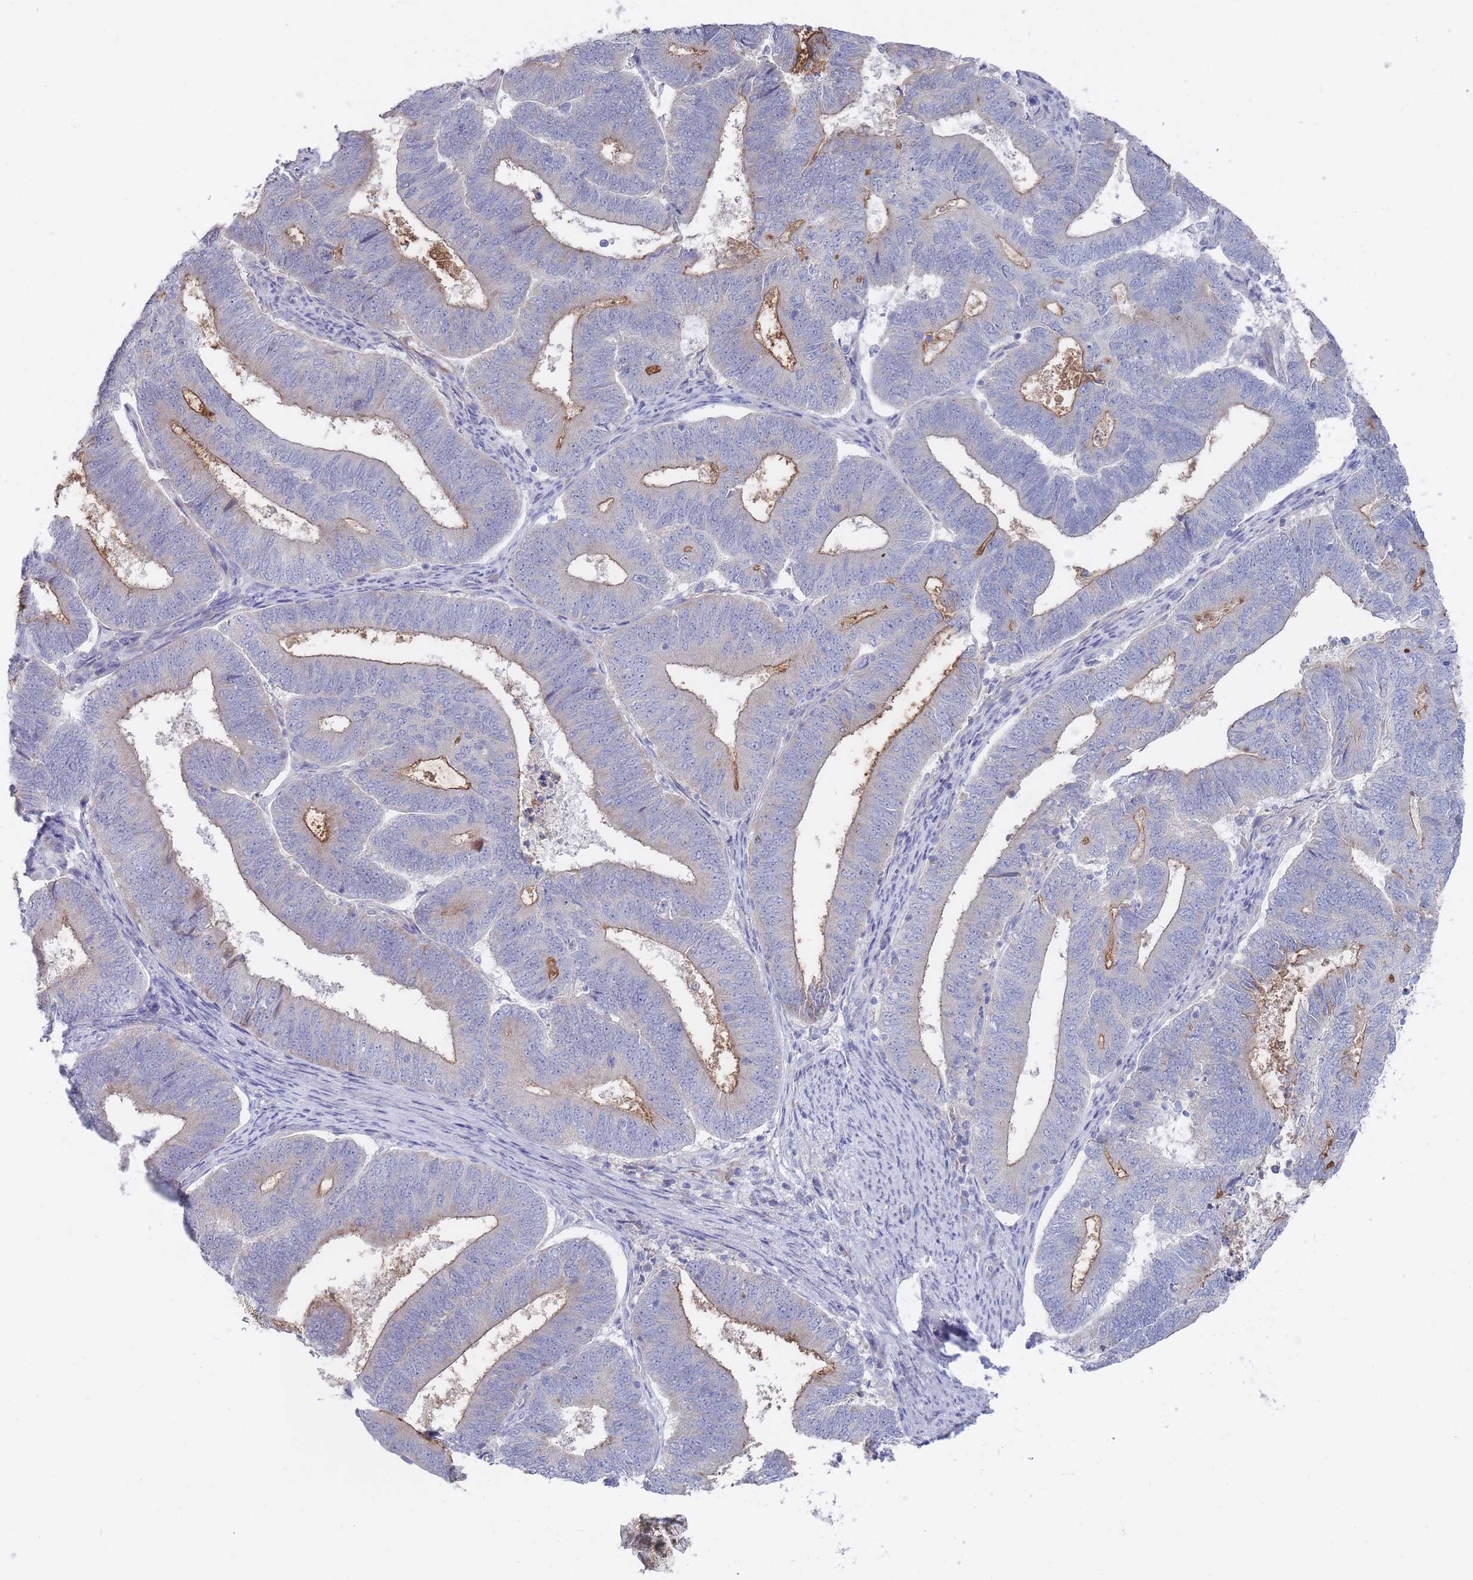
{"staining": {"intensity": "negative", "quantity": "none", "location": "none"}, "tissue": "endometrial cancer", "cell_type": "Tumor cells", "image_type": "cancer", "snomed": [{"axis": "morphology", "description": "Adenocarcinoma, NOS"}, {"axis": "topography", "description": "Endometrium"}], "caption": "This is an immunohistochemistry photomicrograph of human endometrial adenocarcinoma. There is no positivity in tumor cells.", "gene": "PIGU", "patient": {"sex": "female", "age": 70}}